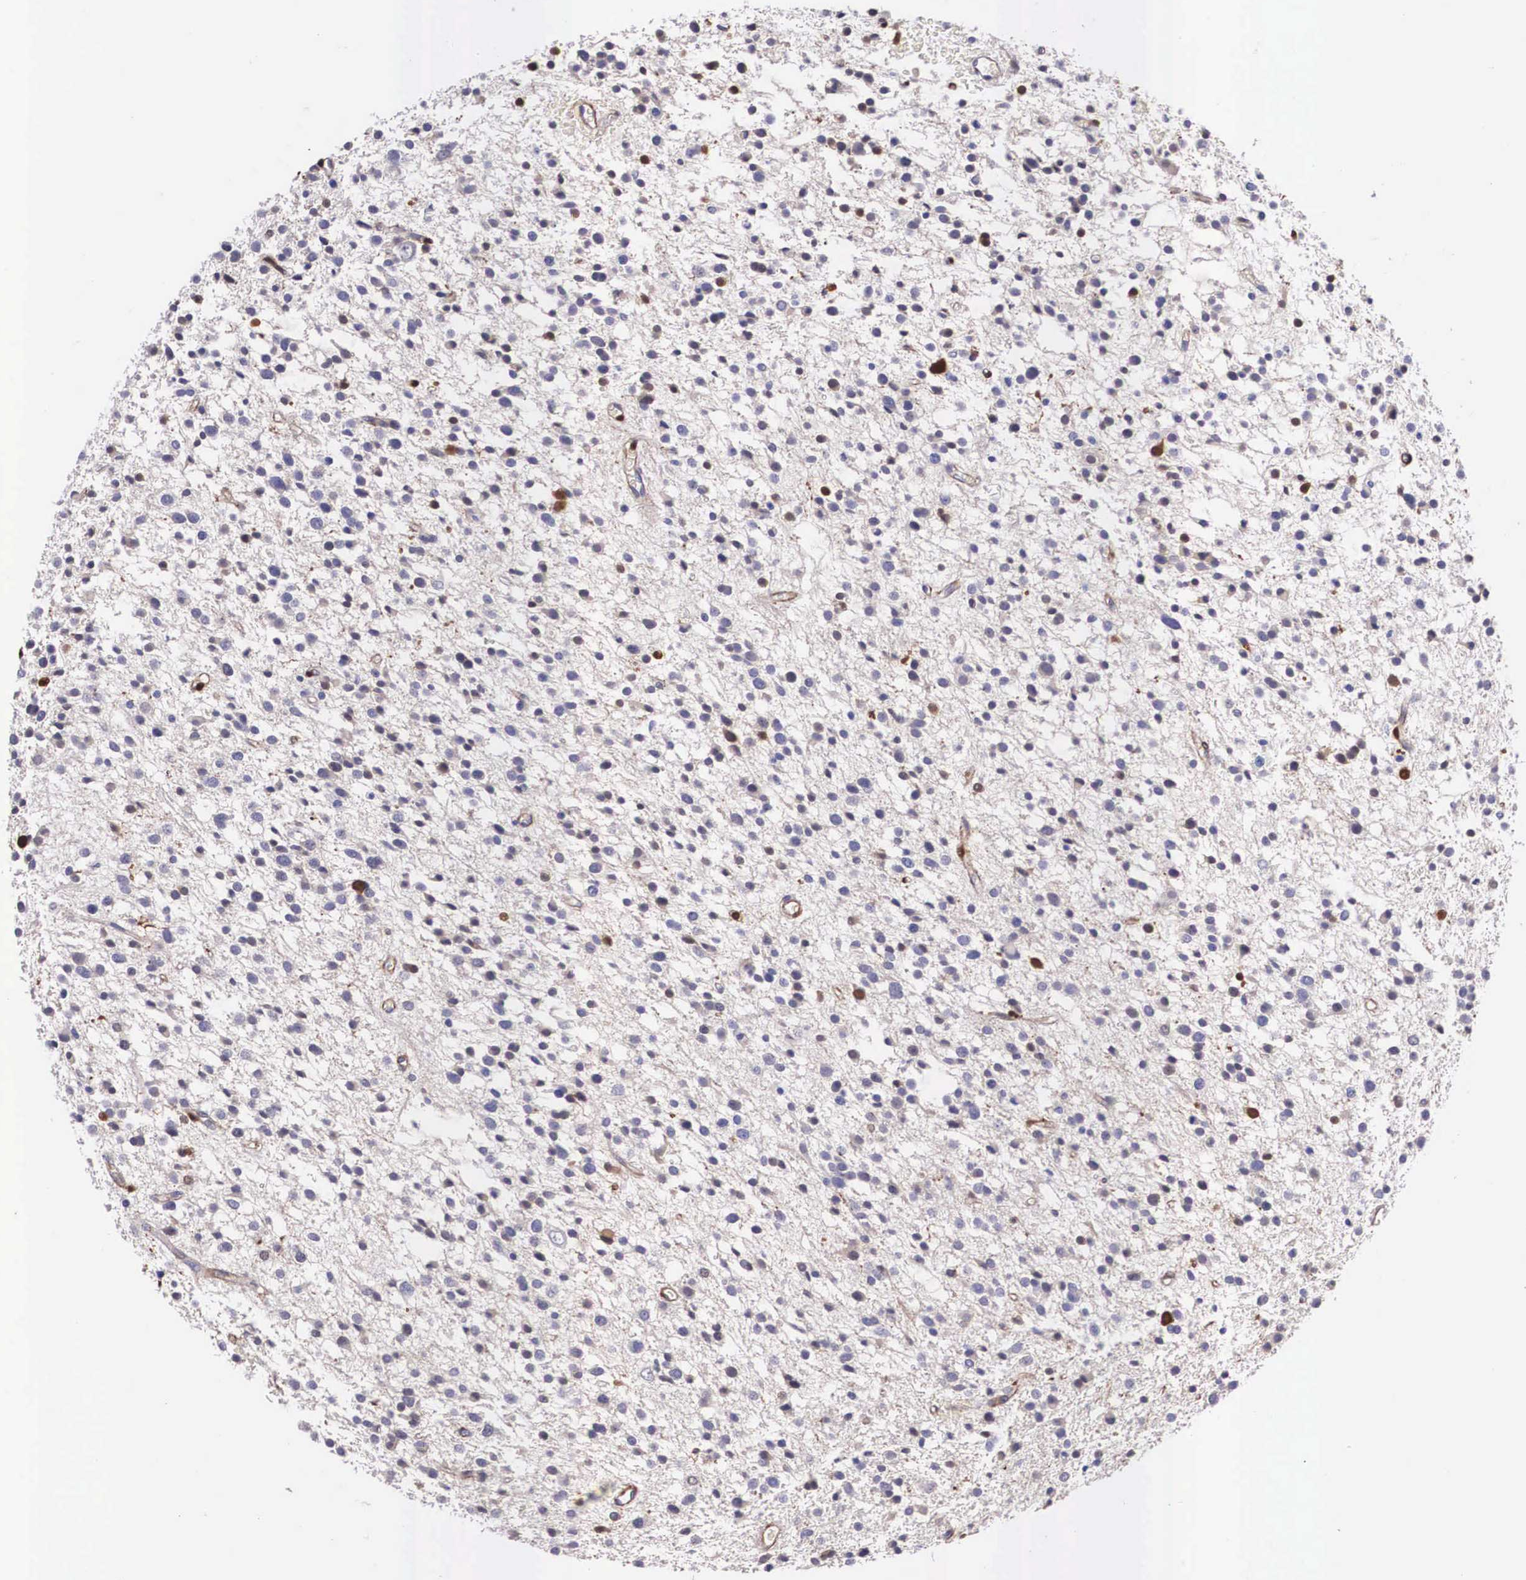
{"staining": {"intensity": "strong", "quantity": "<25%", "location": "nuclear"}, "tissue": "glioma", "cell_type": "Tumor cells", "image_type": "cancer", "snomed": [{"axis": "morphology", "description": "Glioma, malignant, Low grade"}, {"axis": "topography", "description": "Brain"}], "caption": "A medium amount of strong nuclear staining is identified in about <25% of tumor cells in glioma tissue.", "gene": "LGALS1", "patient": {"sex": "female", "age": 36}}